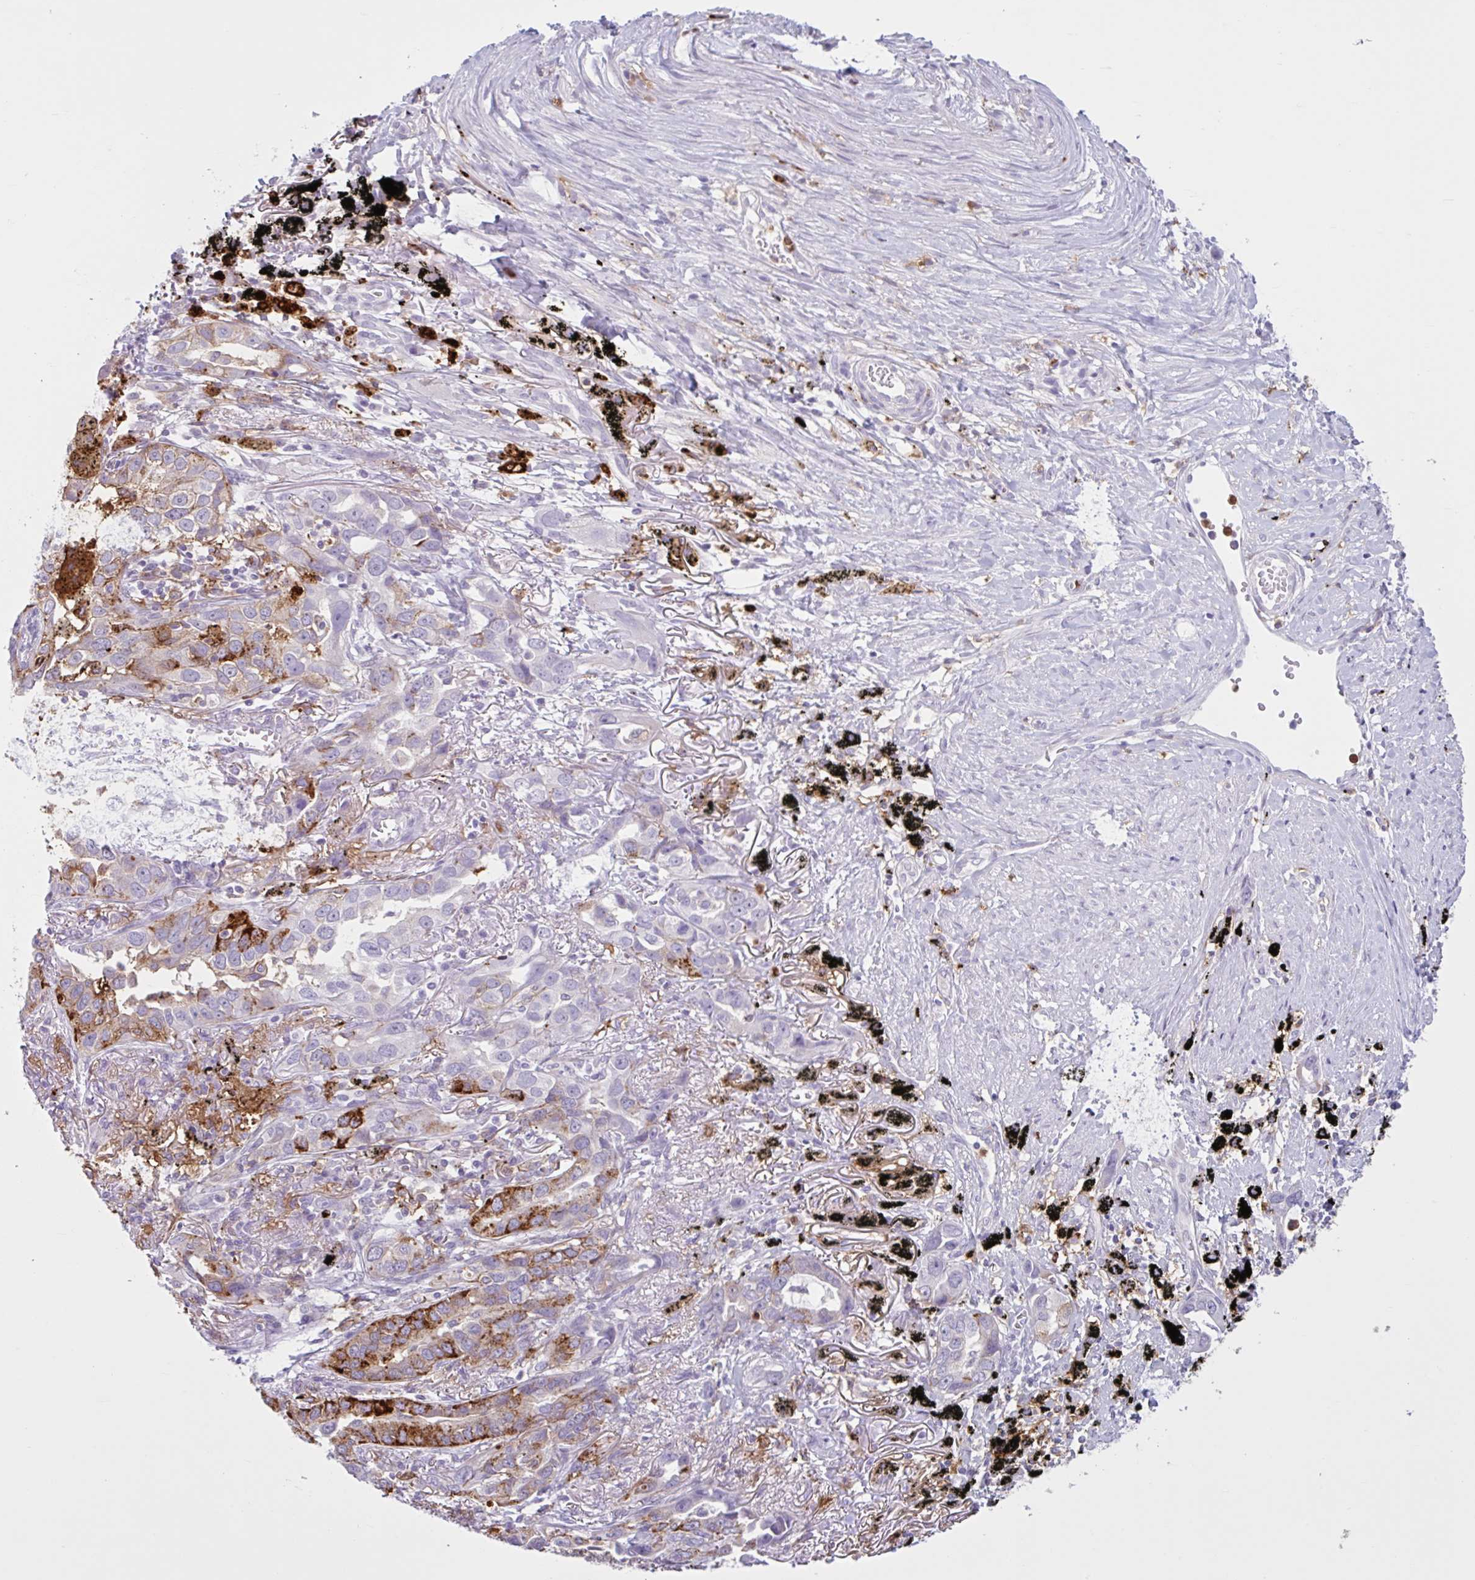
{"staining": {"intensity": "strong", "quantity": "<25%", "location": "cytoplasmic/membranous"}, "tissue": "lung cancer", "cell_type": "Tumor cells", "image_type": "cancer", "snomed": [{"axis": "morphology", "description": "Adenocarcinoma, NOS"}, {"axis": "topography", "description": "Lung"}], "caption": "Strong cytoplasmic/membranous expression for a protein is appreciated in about <25% of tumor cells of lung cancer (adenocarcinoma) using immunohistochemistry.", "gene": "CEP120", "patient": {"sex": "male", "age": 67}}